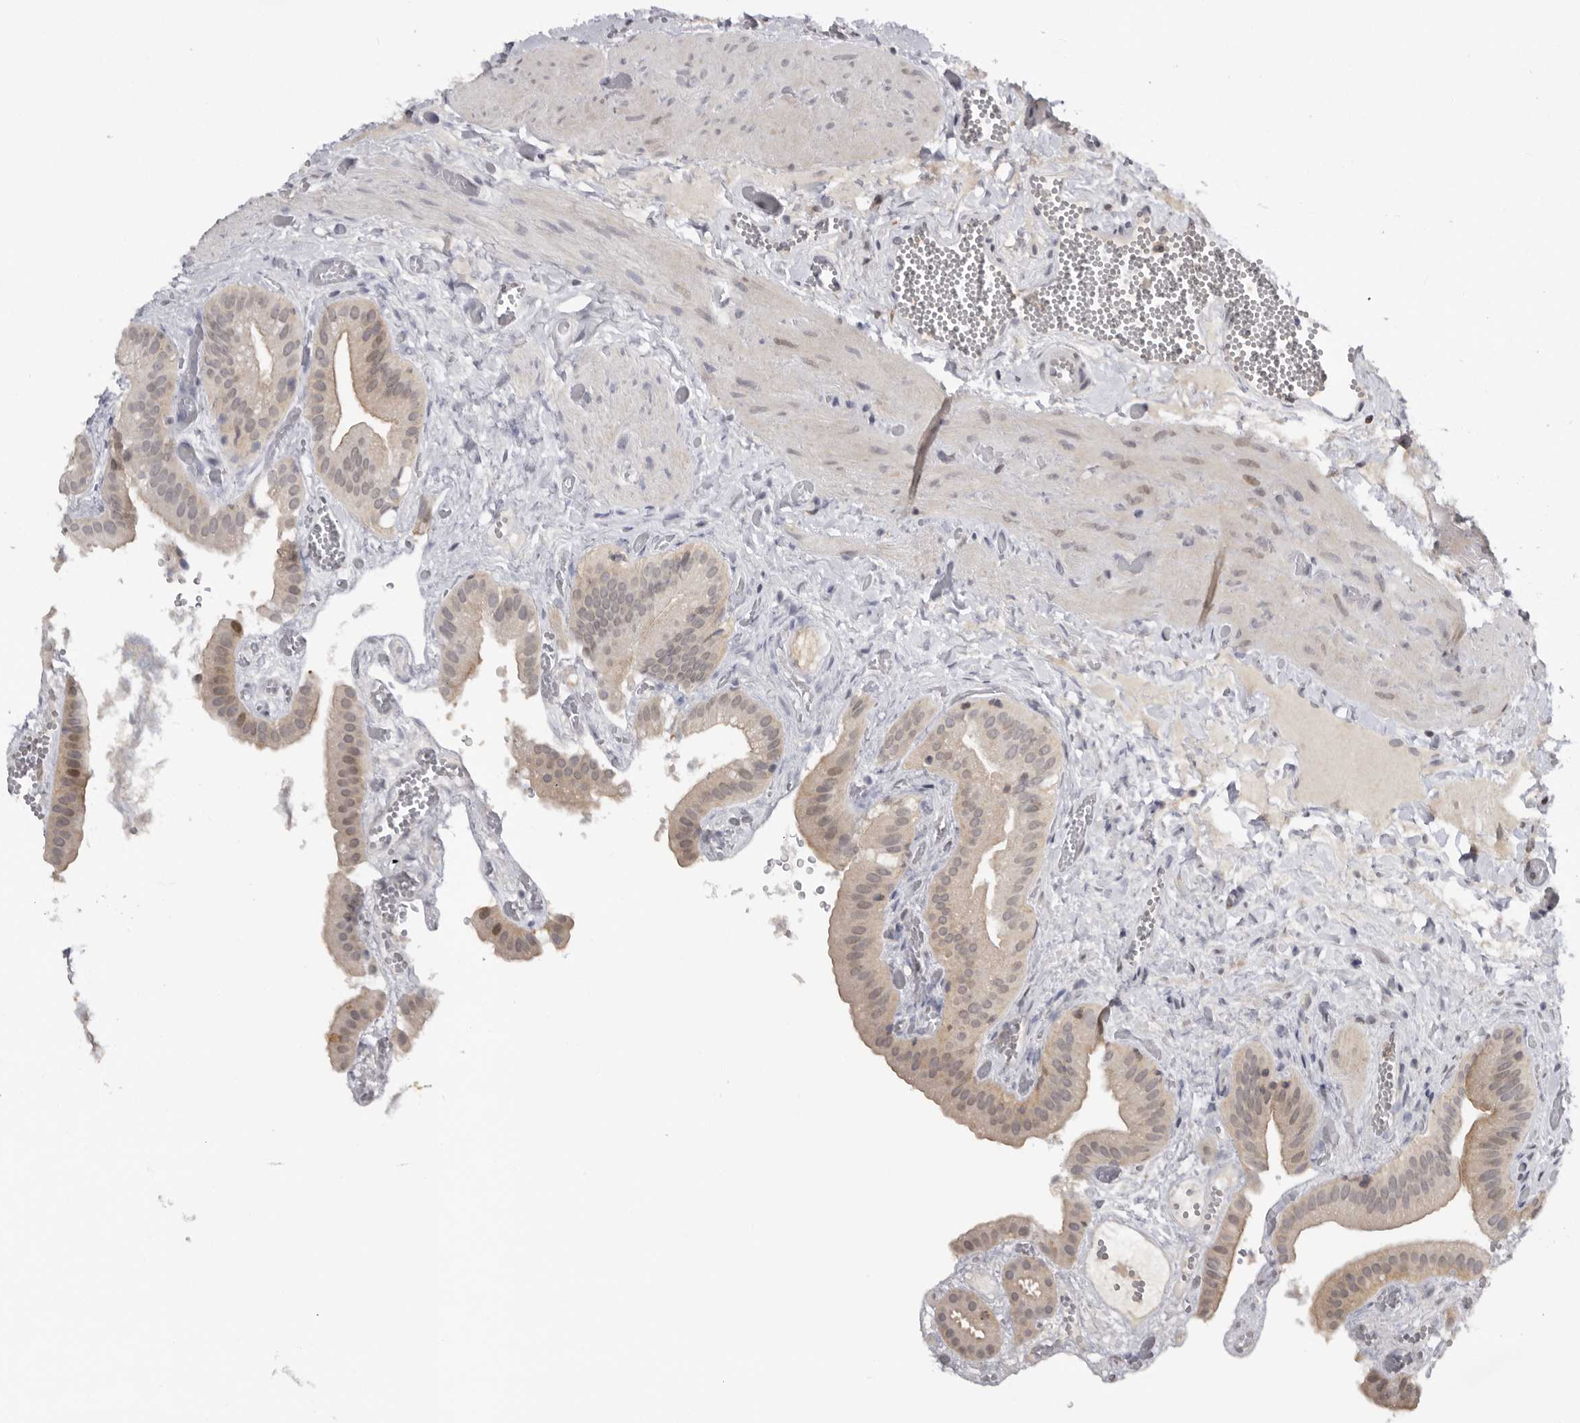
{"staining": {"intensity": "weak", "quantity": "25%-75%", "location": "cytoplasmic/membranous"}, "tissue": "gallbladder", "cell_type": "Glandular cells", "image_type": "normal", "snomed": [{"axis": "morphology", "description": "Normal tissue, NOS"}, {"axis": "topography", "description": "Gallbladder"}], "caption": "Gallbladder stained with immunohistochemistry (IHC) displays weak cytoplasmic/membranous positivity in approximately 25%-75% of glandular cells.", "gene": "KIF2B", "patient": {"sex": "female", "age": 64}}